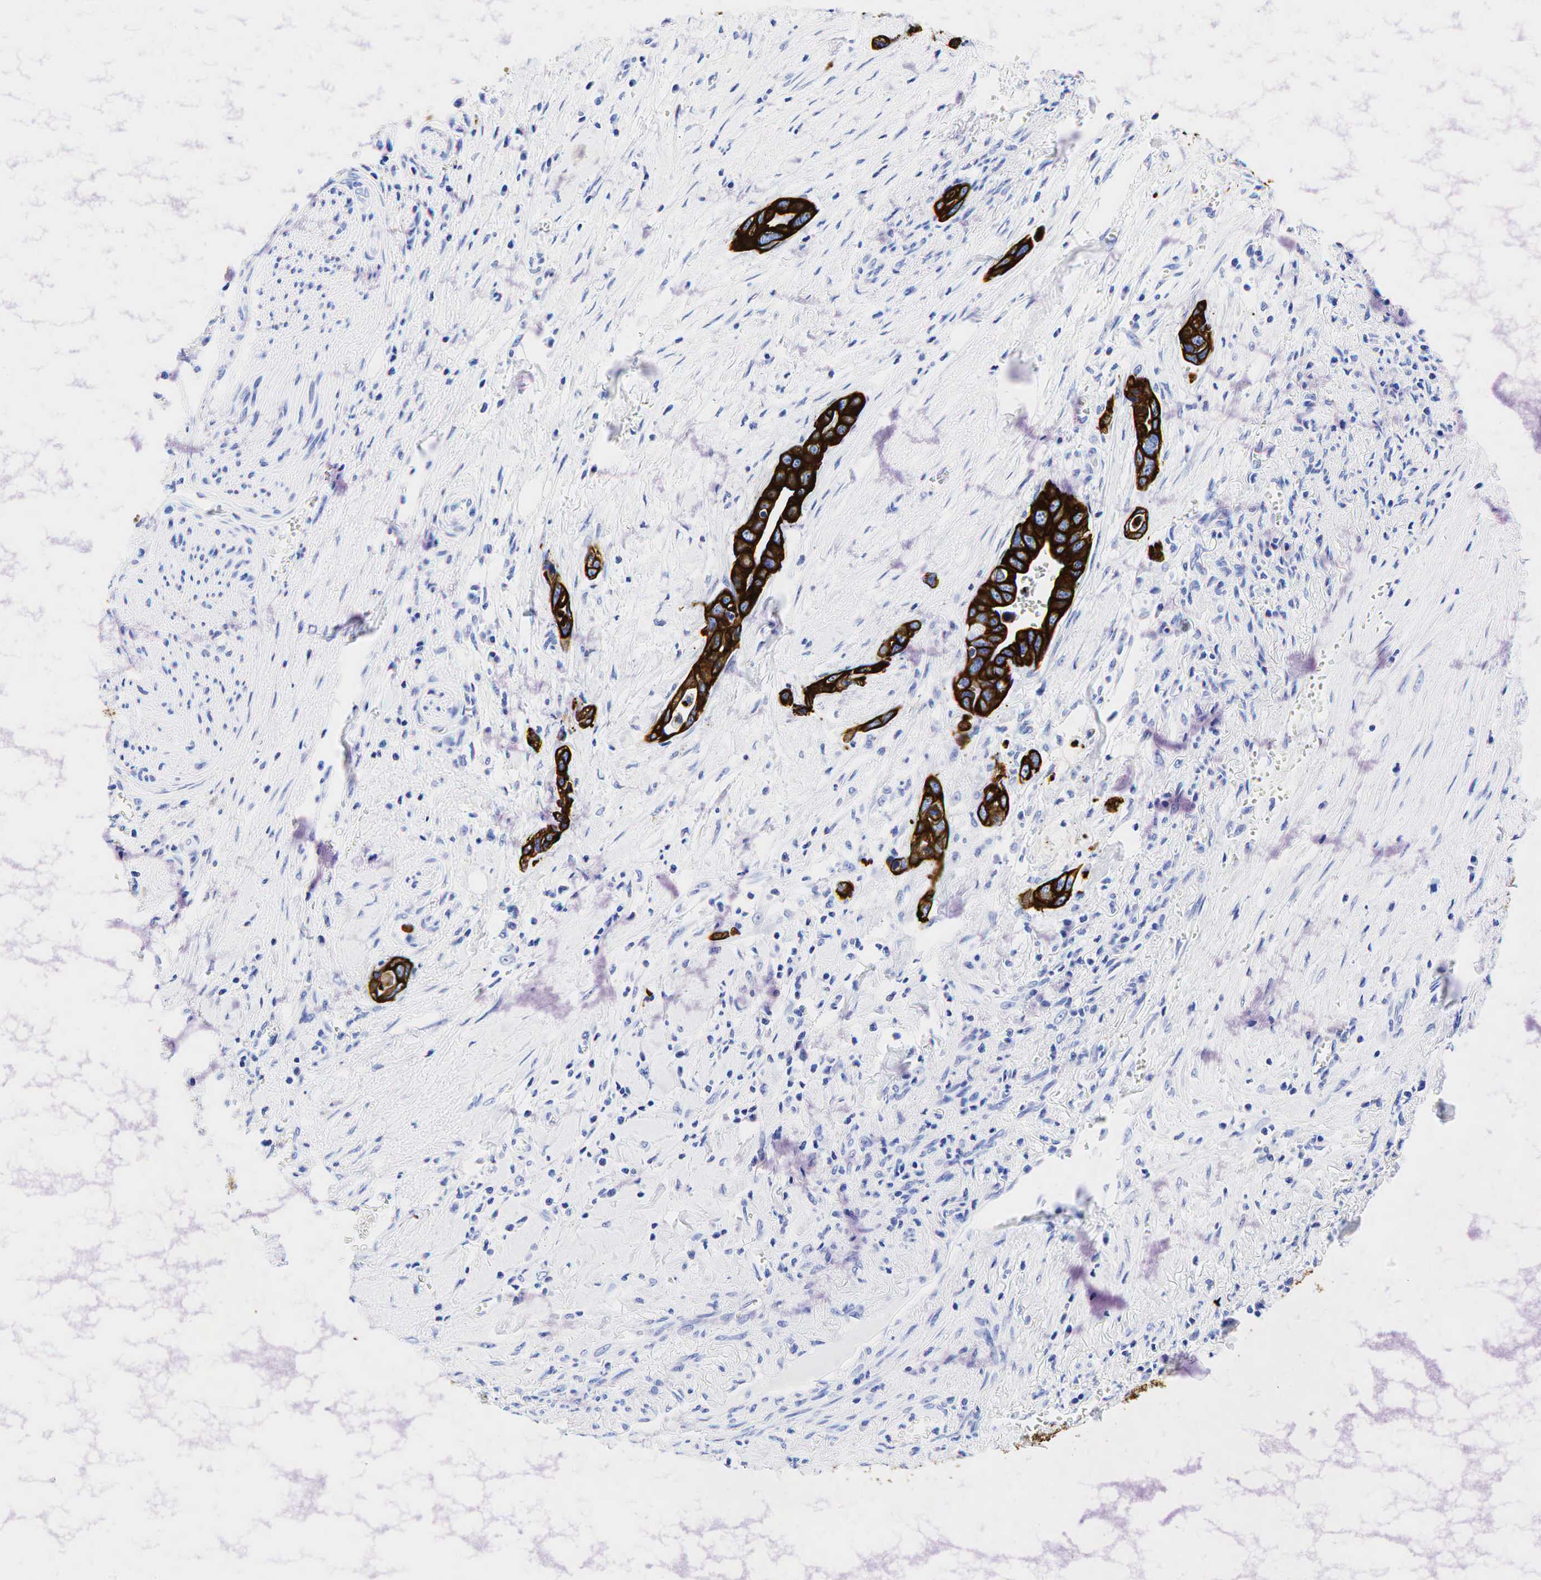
{"staining": {"intensity": "strong", "quantity": ">75%", "location": "cytoplasmic/membranous"}, "tissue": "pancreatic cancer", "cell_type": "Tumor cells", "image_type": "cancer", "snomed": [{"axis": "morphology", "description": "Adenocarcinoma, NOS"}, {"axis": "topography", "description": "Pancreas"}], "caption": "DAB (3,3'-diaminobenzidine) immunohistochemical staining of human pancreatic cancer exhibits strong cytoplasmic/membranous protein positivity in about >75% of tumor cells. (brown staining indicates protein expression, while blue staining denotes nuclei).", "gene": "KRT19", "patient": {"sex": "male", "age": 69}}